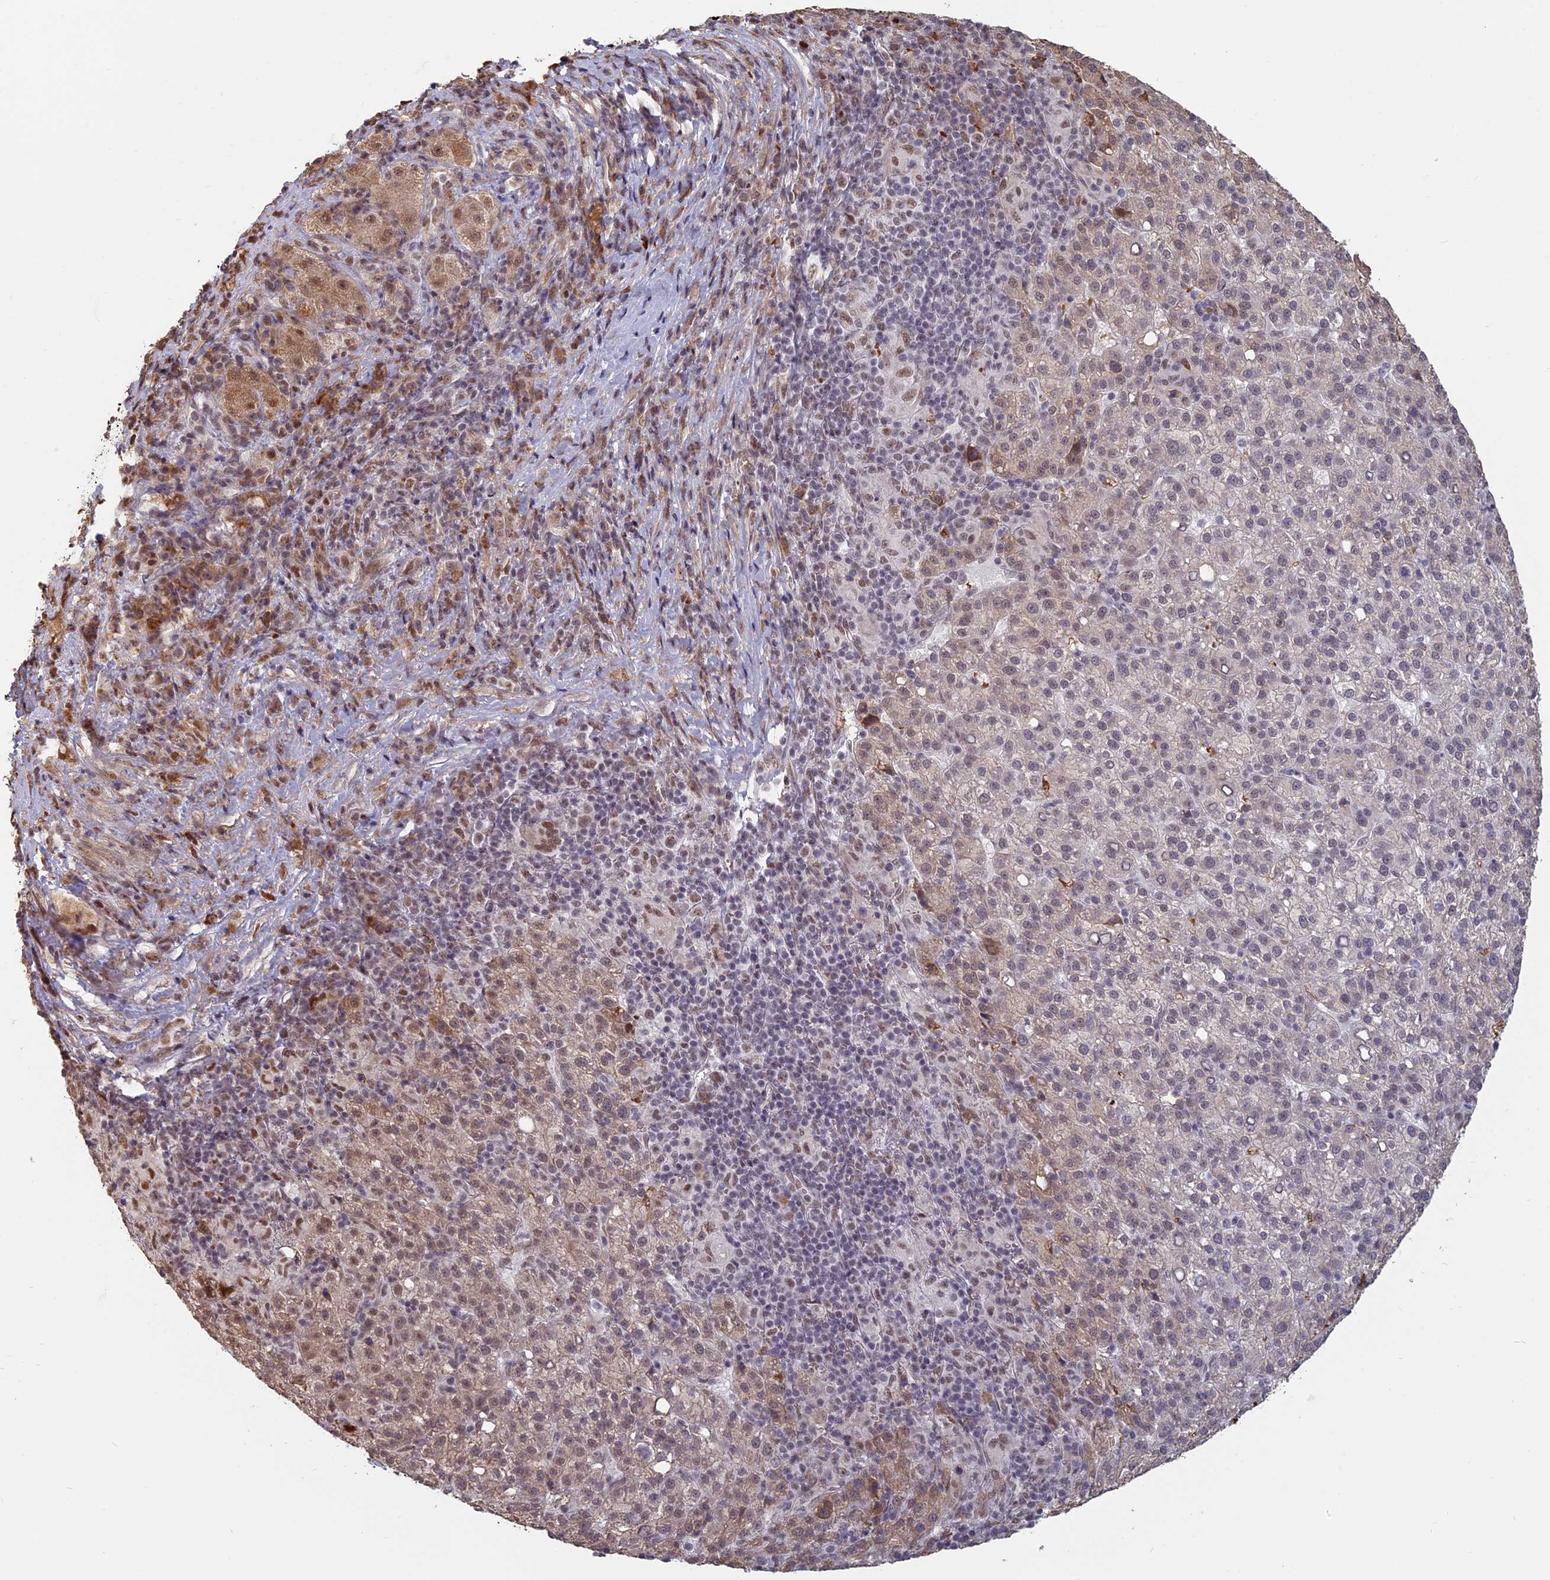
{"staining": {"intensity": "moderate", "quantity": "25%-75%", "location": "cytoplasmic/membranous,nuclear"}, "tissue": "liver cancer", "cell_type": "Tumor cells", "image_type": "cancer", "snomed": [{"axis": "morphology", "description": "Carcinoma, Hepatocellular, NOS"}, {"axis": "topography", "description": "Liver"}], "caption": "Tumor cells exhibit medium levels of moderate cytoplasmic/membranous and nuclear staining in about 25%-75% of cells in hepatocellular carcinoma (liver). Immunohistochemistry (ihc) stains the protein in brown and the nuclei are stained blue.", "gene": "MFAP1", "patient": {"sex": "female", "age": 58}}